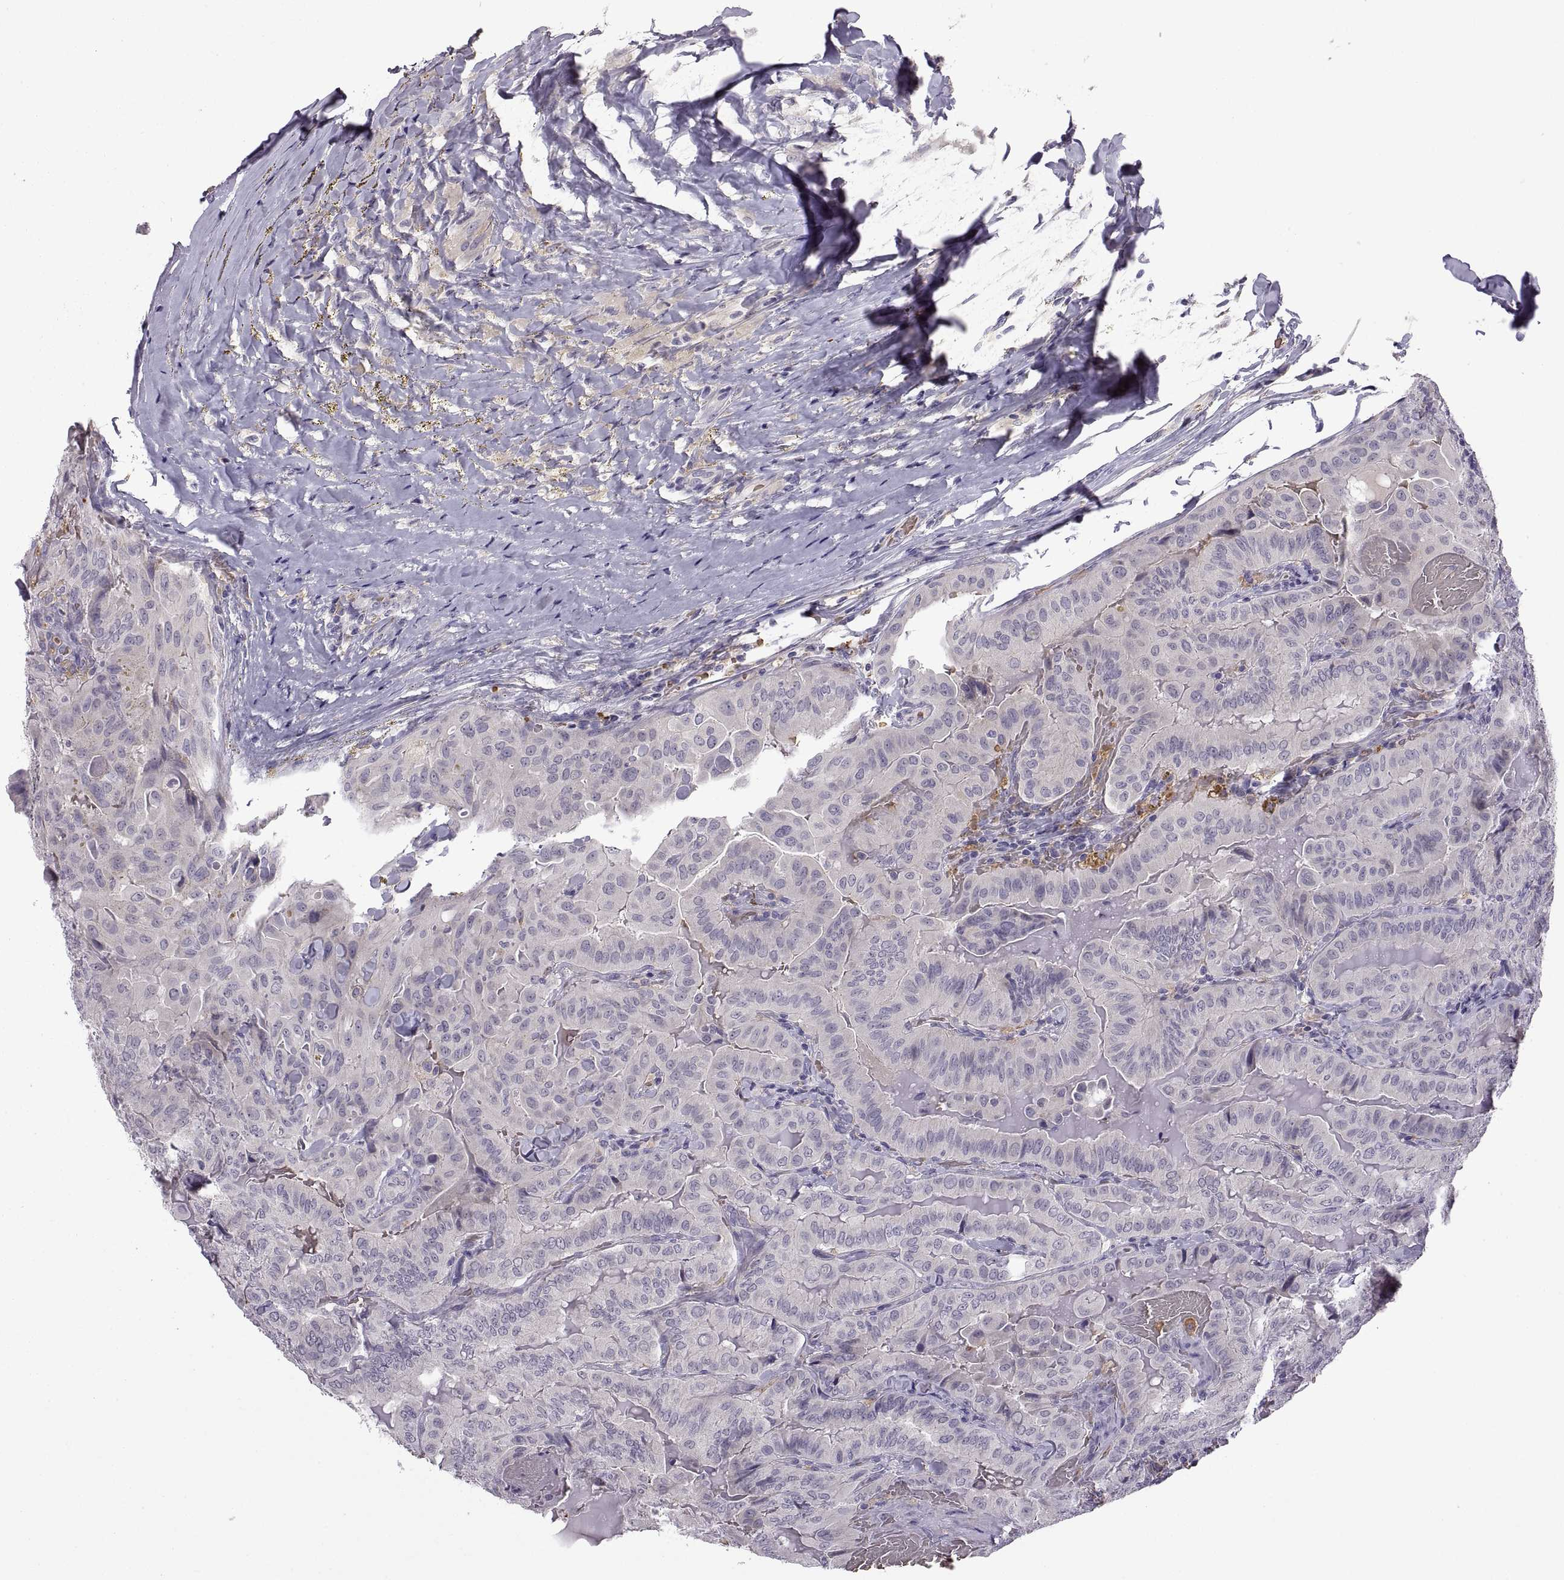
{"staining": {"intensity": "negative", "quantity": "none", "location": "none"}, "tissue": "thyroid cancer", "cell_type": "Tumor cells", "image_type": "cancer", "snomed": [{"axis": "morphology", "description": "Papillary adenocarcinoma, NOS"}, {"axis": "topography", "description": "Thyroid gland"}], "caption": "Photomicrograph shows no protein staining in tumor cells of papillary adenocarcinoma (thyroid) tissue.", "gene": "MEIOC", "patient": {"sex": "female", "age": 68}}